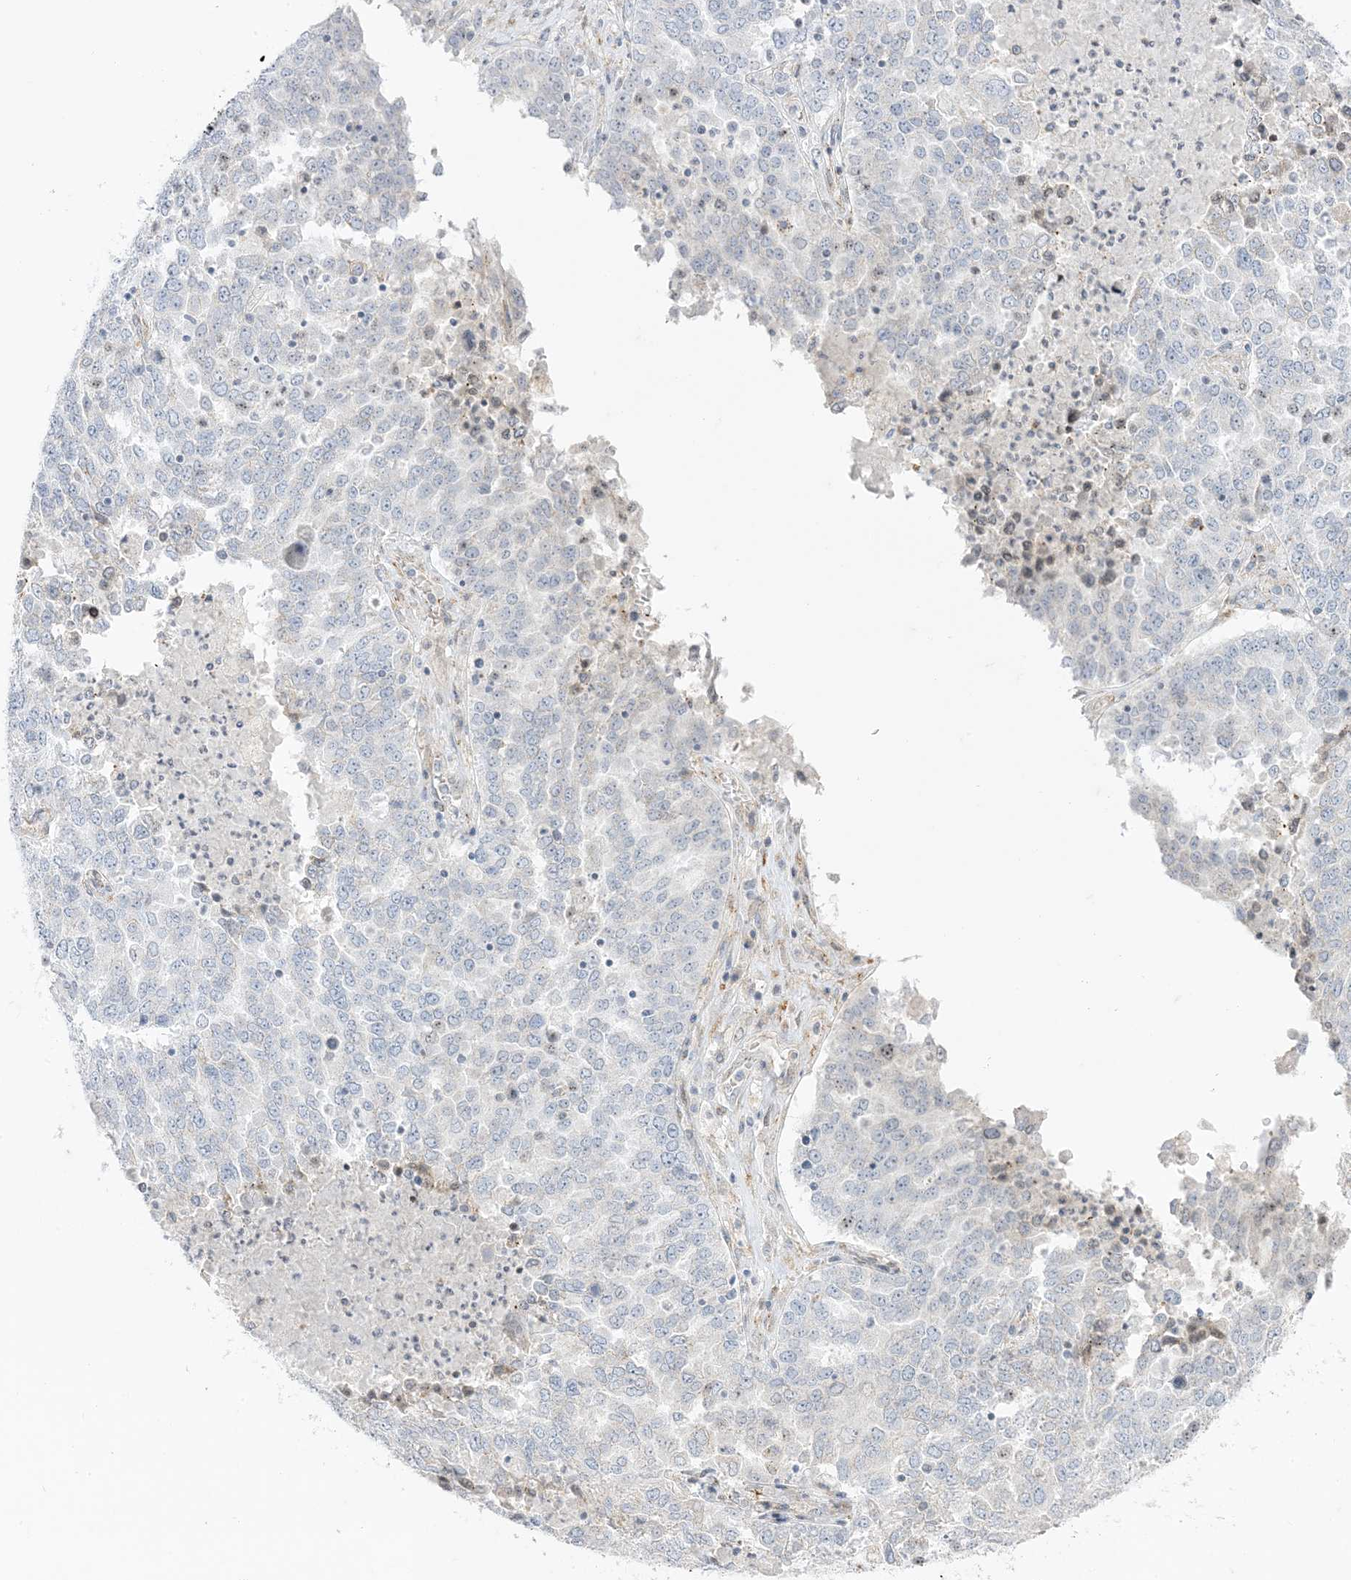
{"staining": {"intensity": "negative", "quantity": "none", "location": "none"}, "tissue": "ovarian cancer", "cell_type": "Tumor cells", "image_type": "cancer", "snomed": [{"axis": "morphology", "description": "Carcinoma, endometroid"}, {"axis": "topography", "description": "Ovary"}], "caption": "This is an immunohistochemistry image of human ovarian cancer. There is no staining in tumor cells.", "gene": "RAC1", "patient": {"sex": "female", "age": 62}}